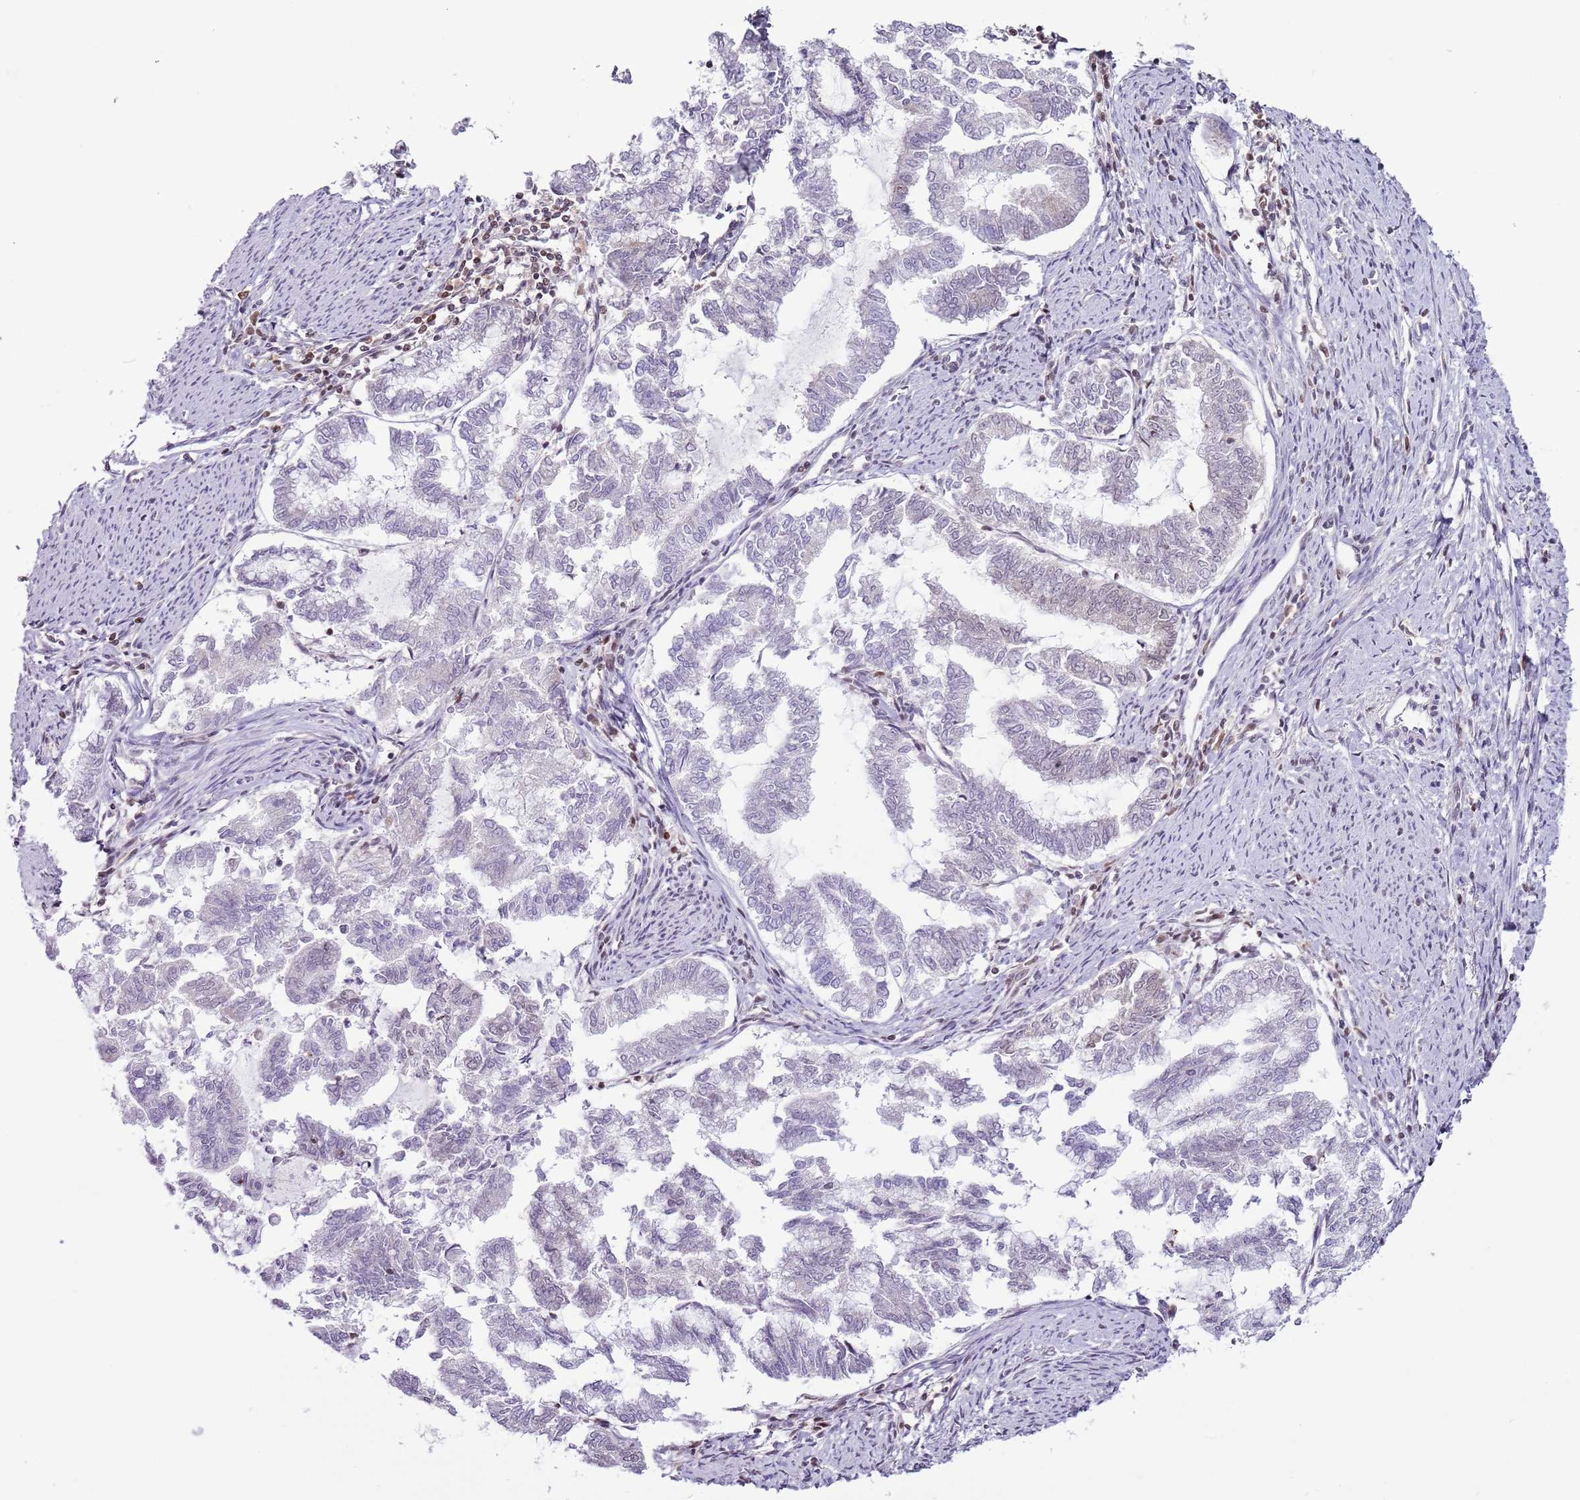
{"staining": {"intensity": "negative", "quantity": "none", "location": "none"}, "tissue": "endometrial cancer", "cell_type": "Tumor cells", "image_type": "cancer", "snomed": [{"axis": "morphology", "description": "Adenocarcinoma, NOS"}, {"axis": "topography", "description": "Endometrium"}], "caption": "Endometrial adenocarcinoma was stained to show a protein in brown. There is no significant expression in tumor cells.", "gene": "SELENOH", "patient": {"sex": "female", "age": 79}}